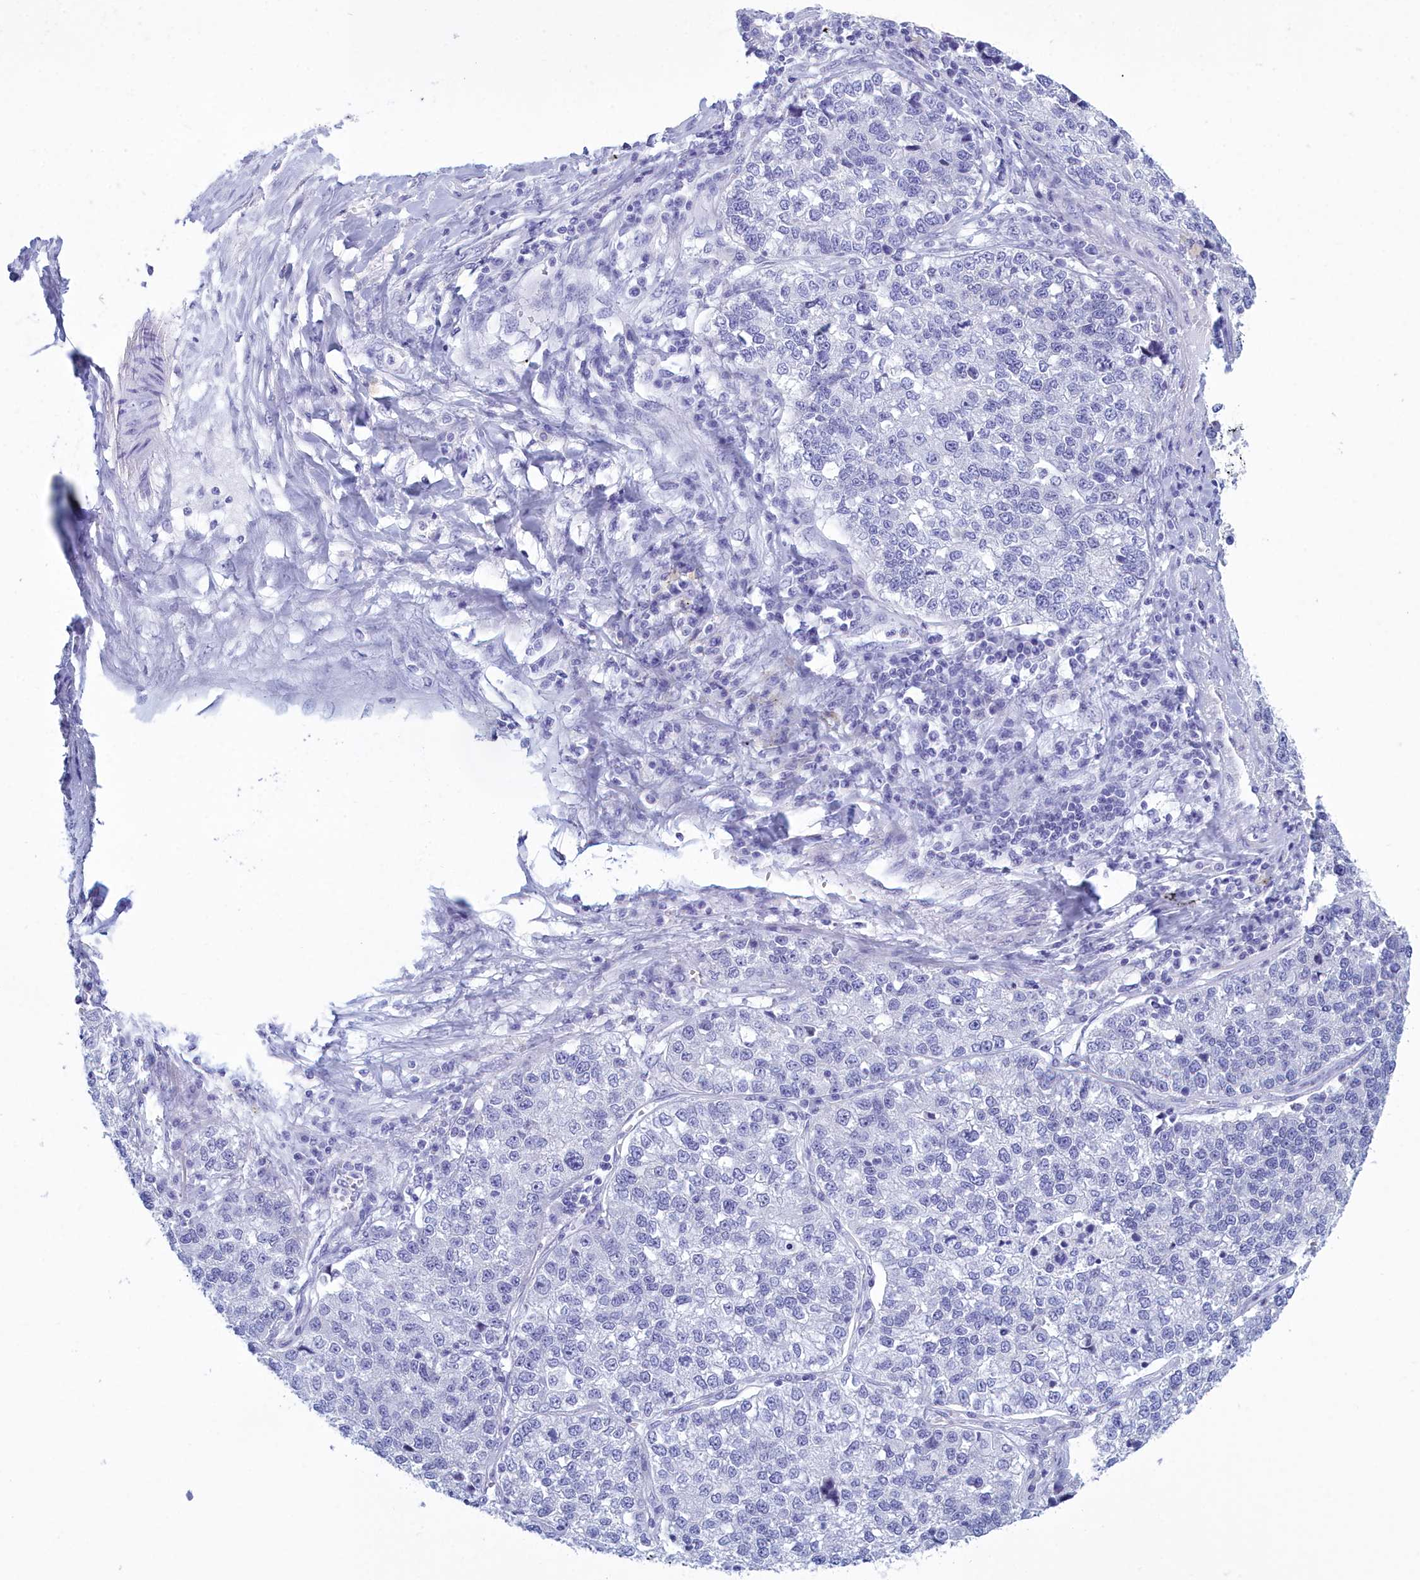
{"staining": {"intensity": "negative", "quantity": "none", "location": "none"}, "tissue": "lung cancer", "cell_type": "Tumor cells", "image_type": "cancer", "snomed": [{"axis": "morphology", "description": "Adenocarcinoma, NOS"}, {"axis": "topography", "description": "Lung"}], "caption": "Tumor cells show no significant expression in adenocarcinoma (lung).", "gene": "TMEM97", "patient": {"sex": "male", "age": 49}}